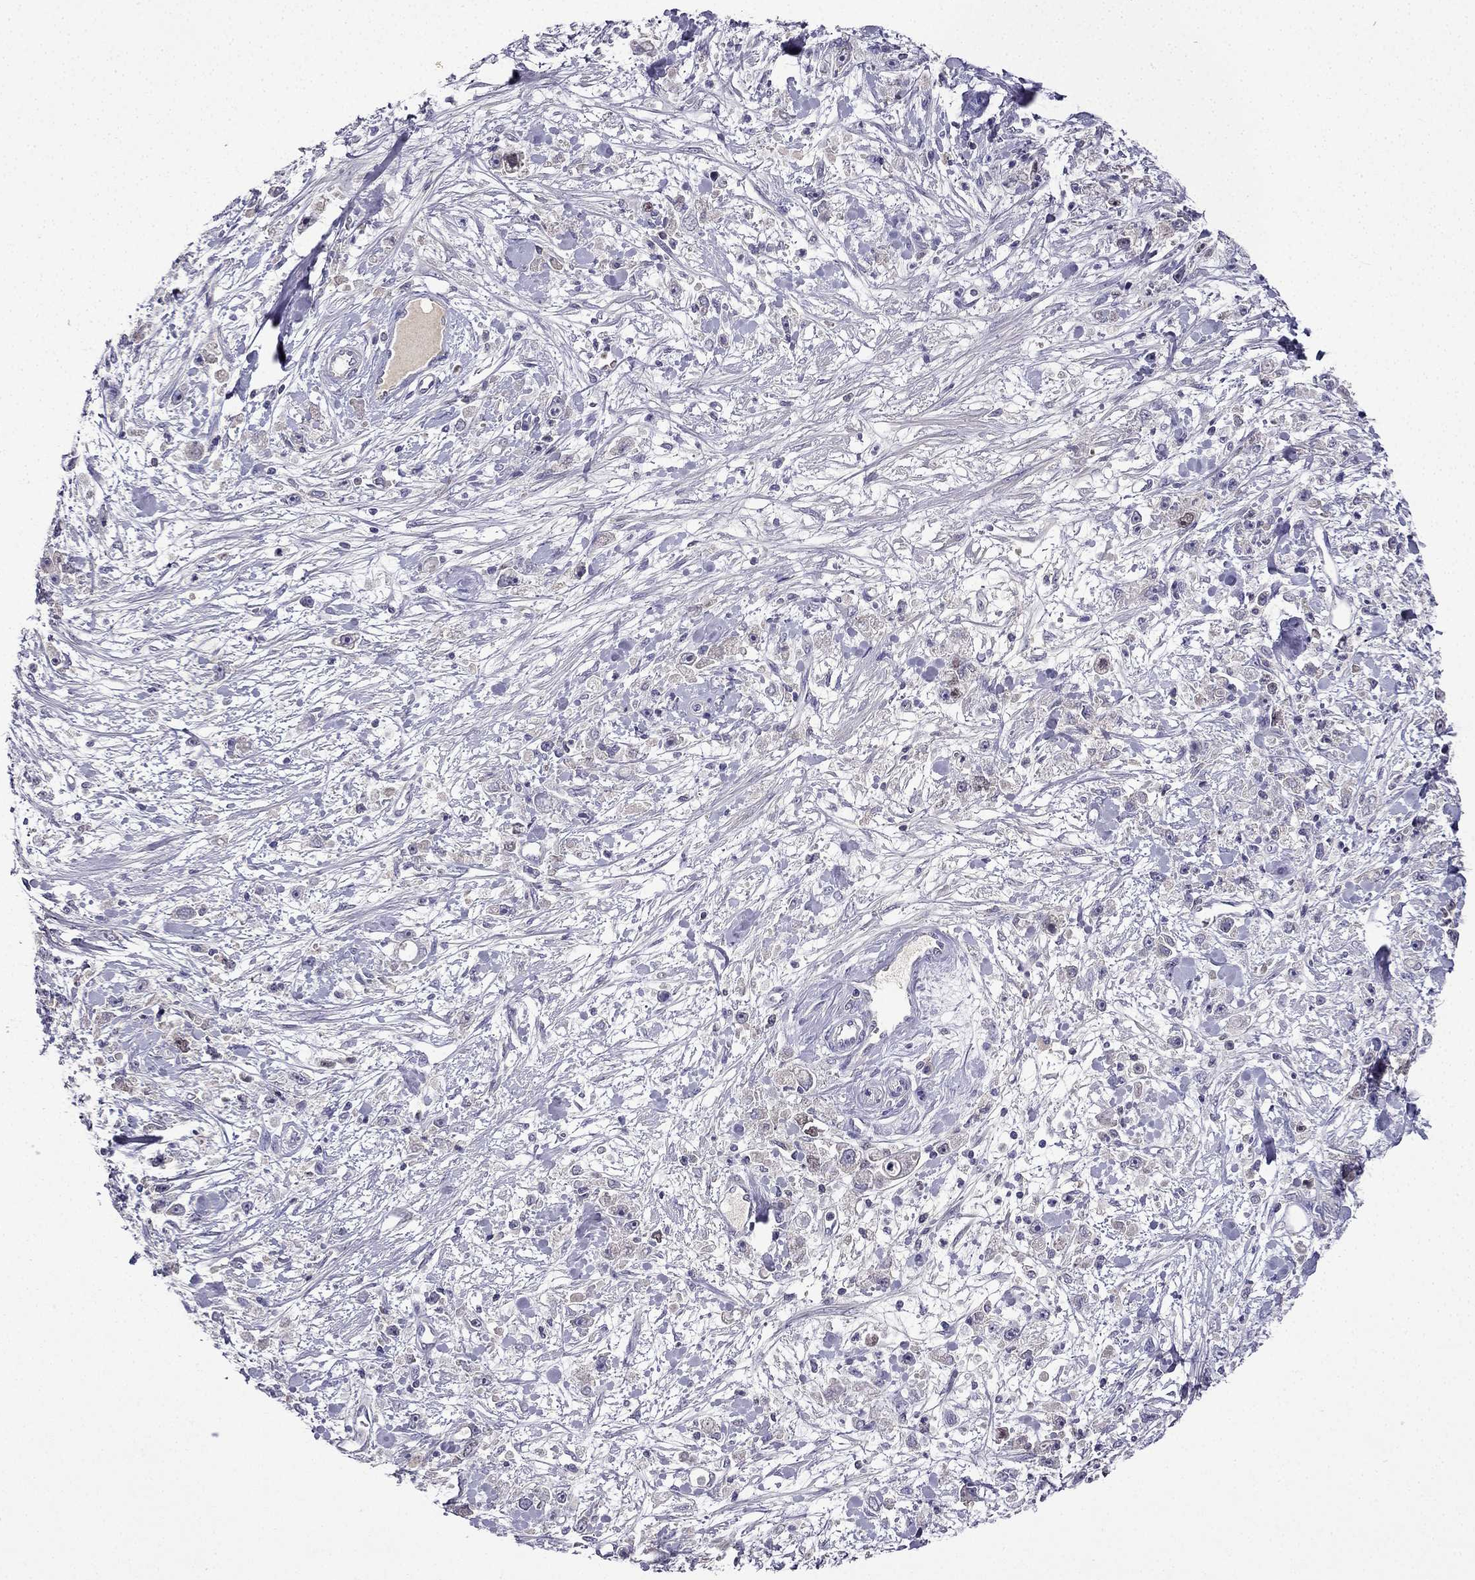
{"staining": {"intensity": "negative", "quantity": "none", "location": "none"}, "tissue": "stomach cancer", "cell_type": "Tumor cells", "image_type": "cancer", "snomed": [{"axis": "morphology", "description": "Adenocarcinoma, NOS"}, {"axis": "topography", "description": "Stomach"}], "caption": "Tumor cells show no significant protein staining in stomach cancer.", "gene": "UHRF1", "patient": {"sex": "female", "age": 59}}